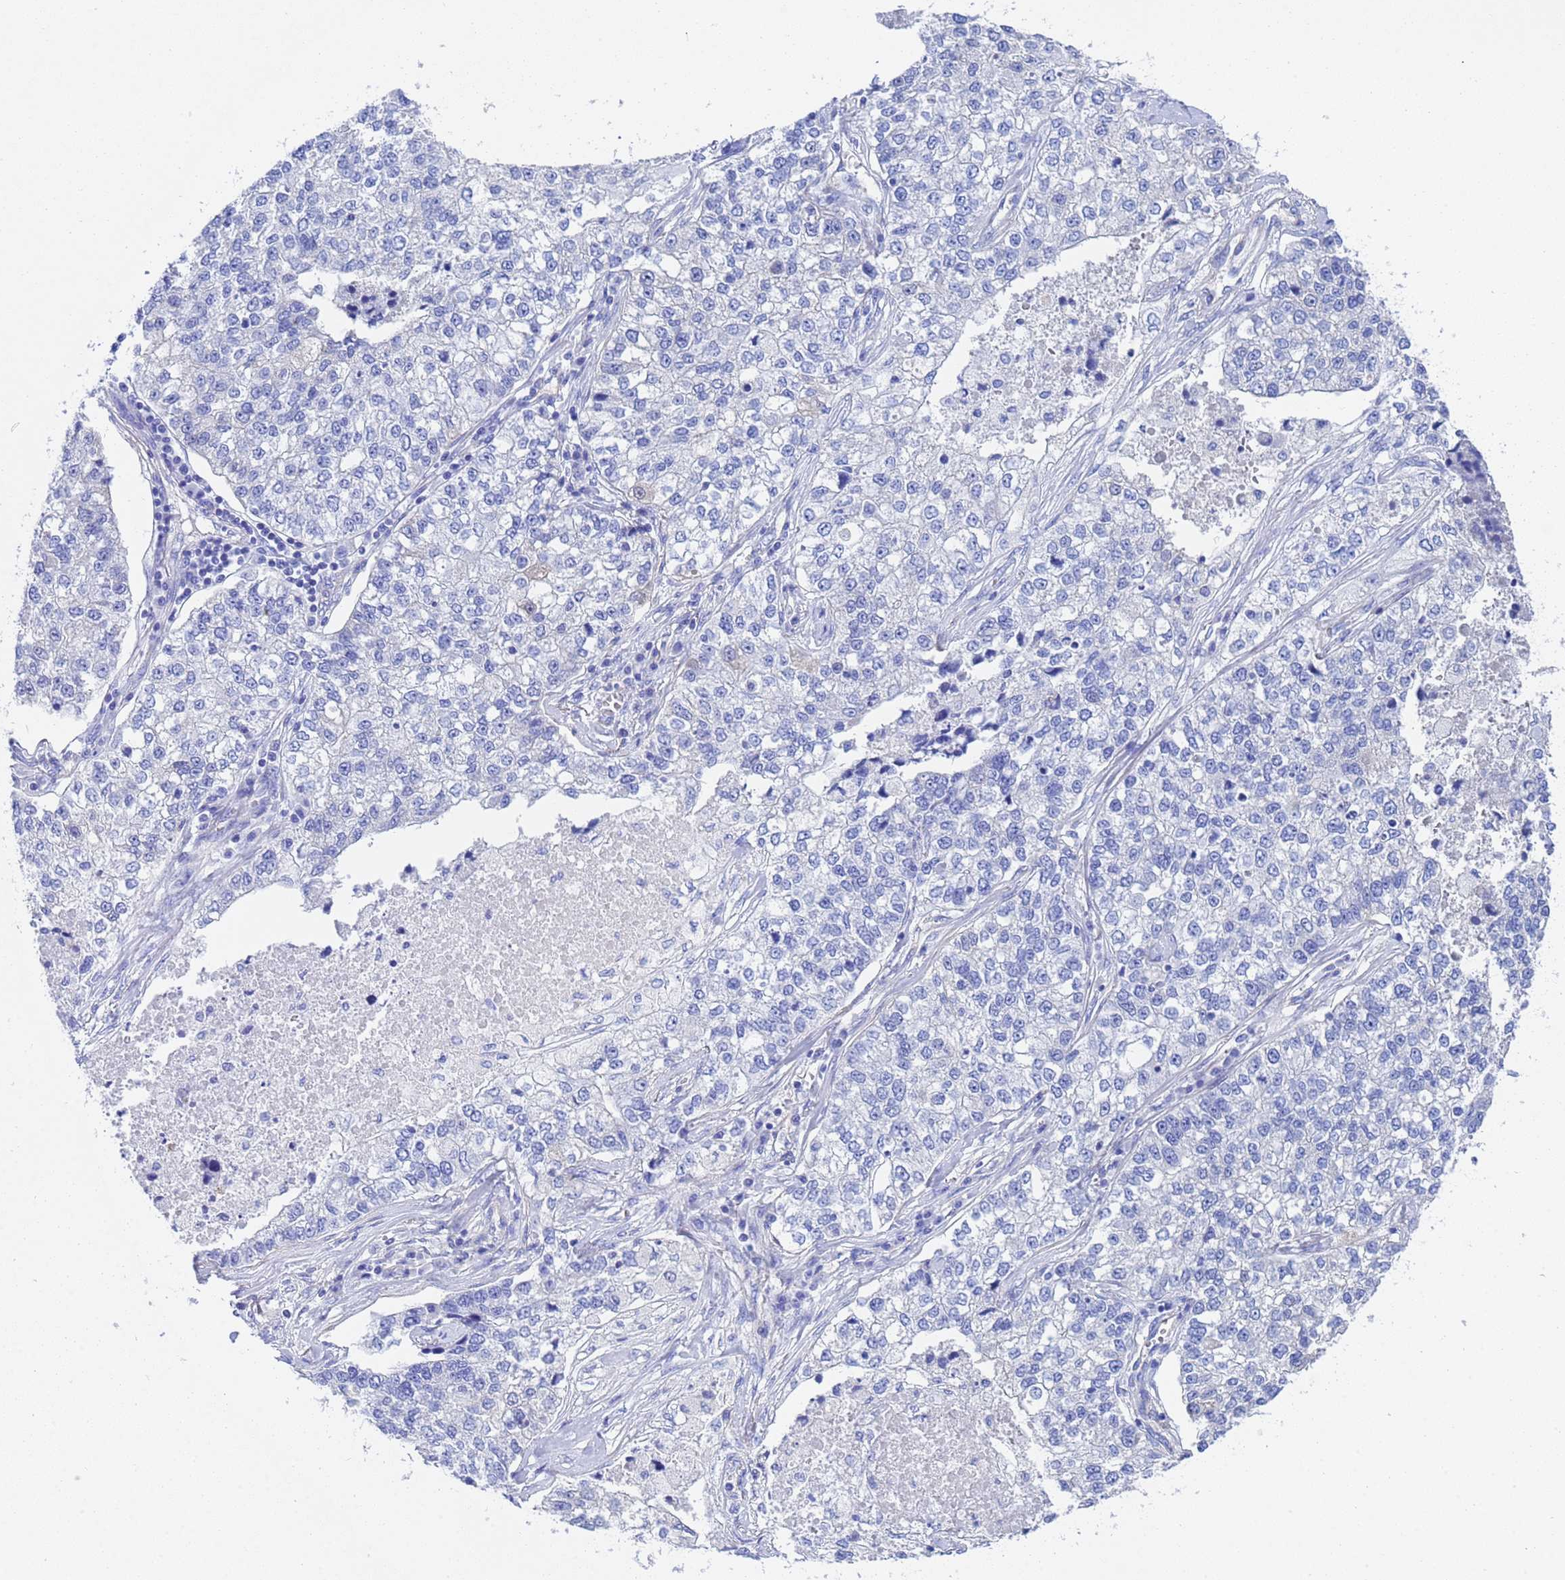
{"staining": {"intensity": "negative", "quantity": "none", "location": "none"}, "tissue": "lung cancer", "cell_type": "Tumor cells", "image_type": "cancer", "snomed": [{"axis": "morphology", "description": "Adenocarcinoma, NOS"}, {"axis": "topography", "description": "Lung"}], "caption": "Immunohistochemistry (IHC) photomicrograph of lung cancer (adenocarcinoma) stained for a protein (brown), which exhibits no staining in tumor cells. (Brightfield microscopy of DAB IHC at high magnification).", "gene": "CST4", "patient": {"sex": "male", "age": 49}}